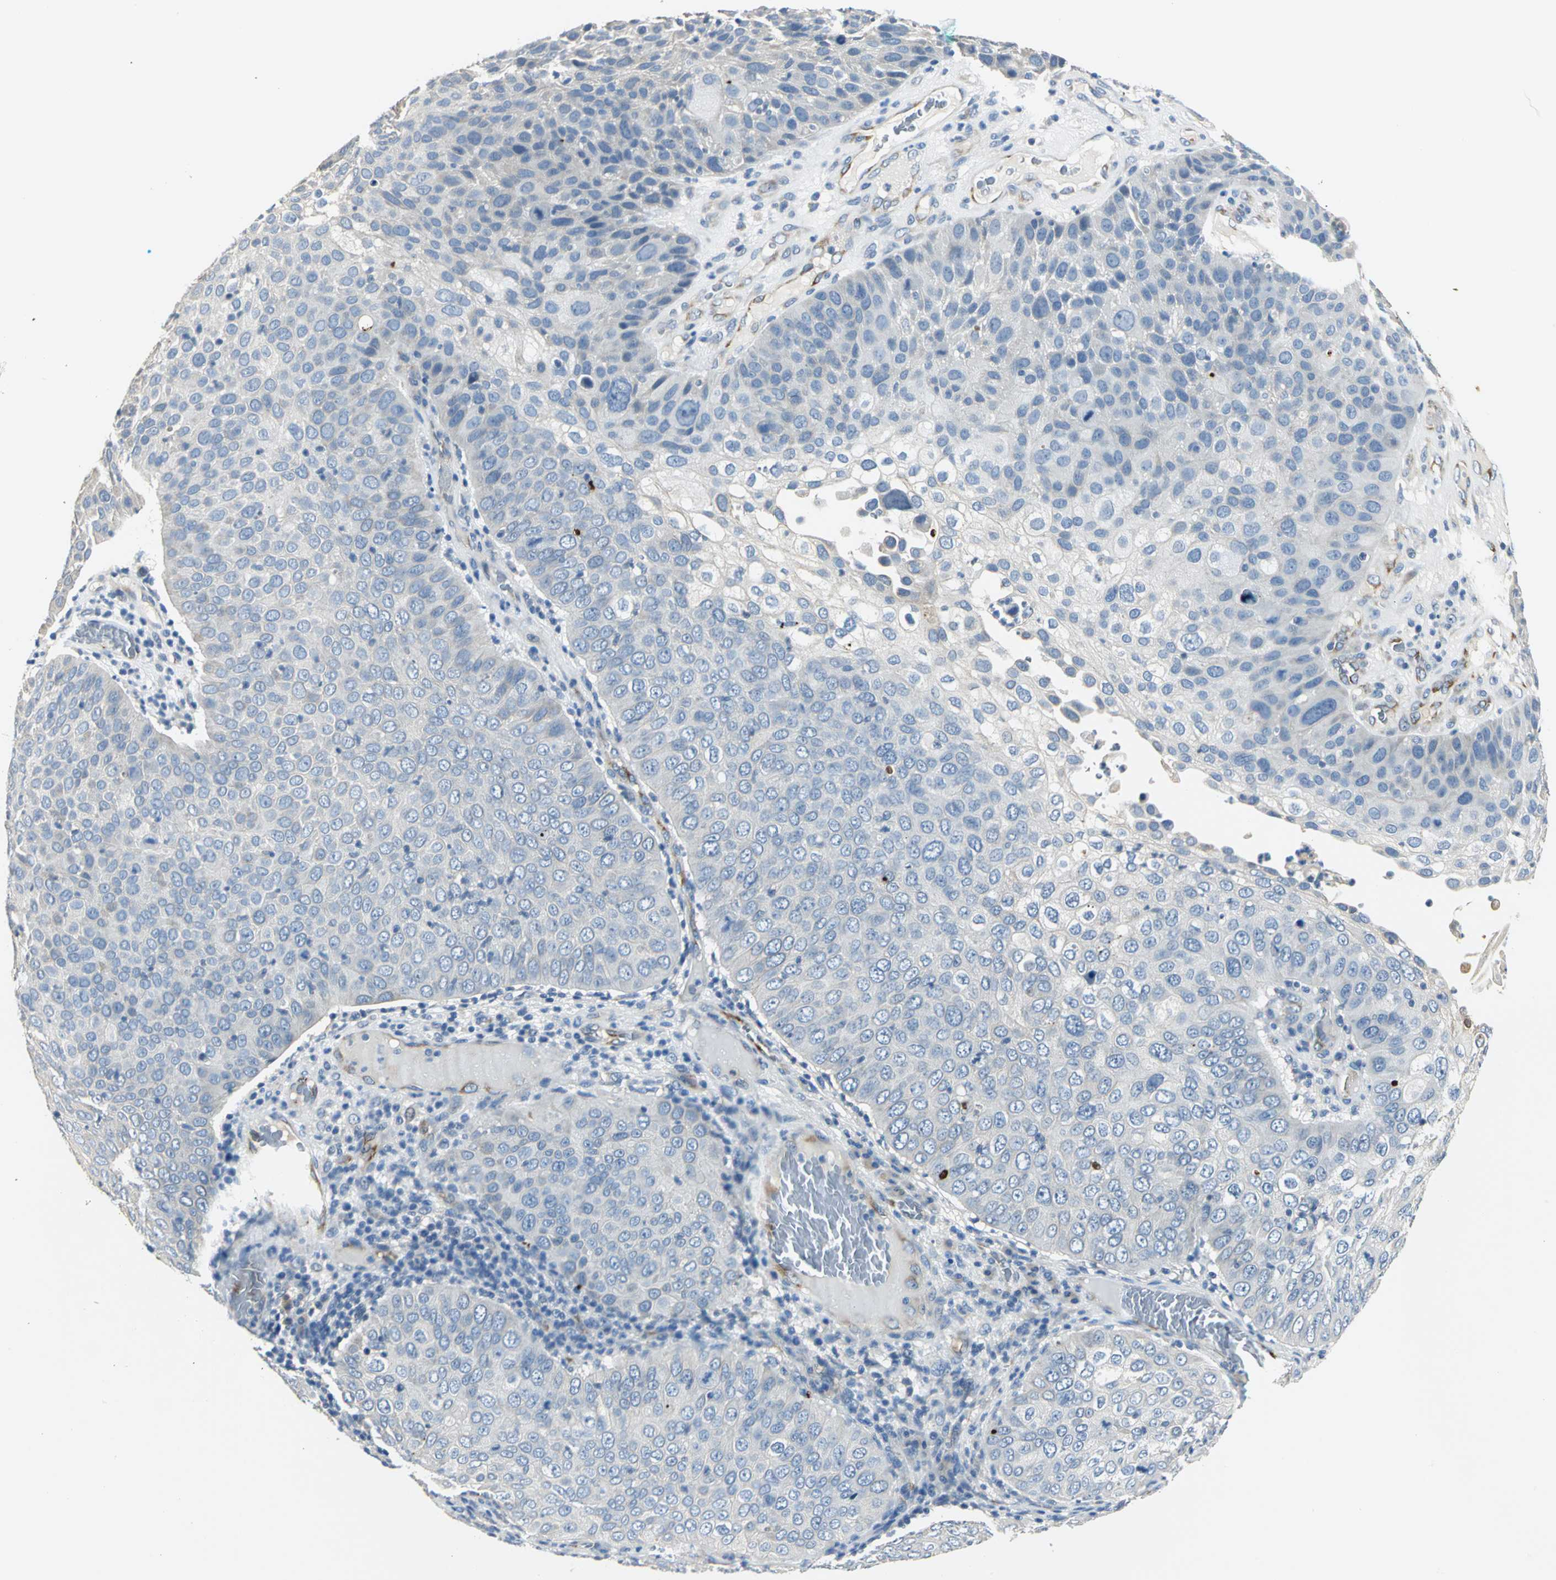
{"staining": {"intensity": "negative", "quantity": "none", "location": "none"}, "tissue": "skin cancer", "cell_type": "Tumor cells", "image_type": "cancer", "snomed": [{"axis": "morphology", "description": "Squamous cell carcinoma, NOS"}, {"axis": "topography", "description": "Skin"}], "caption": "IHC histopathology image of skin squamous cell carcinoma stained for a protein (brown), which displays no positivity in tumor cells.", "gene": "B3GNT2", "patient": {"sex": "male", "age": 87}}